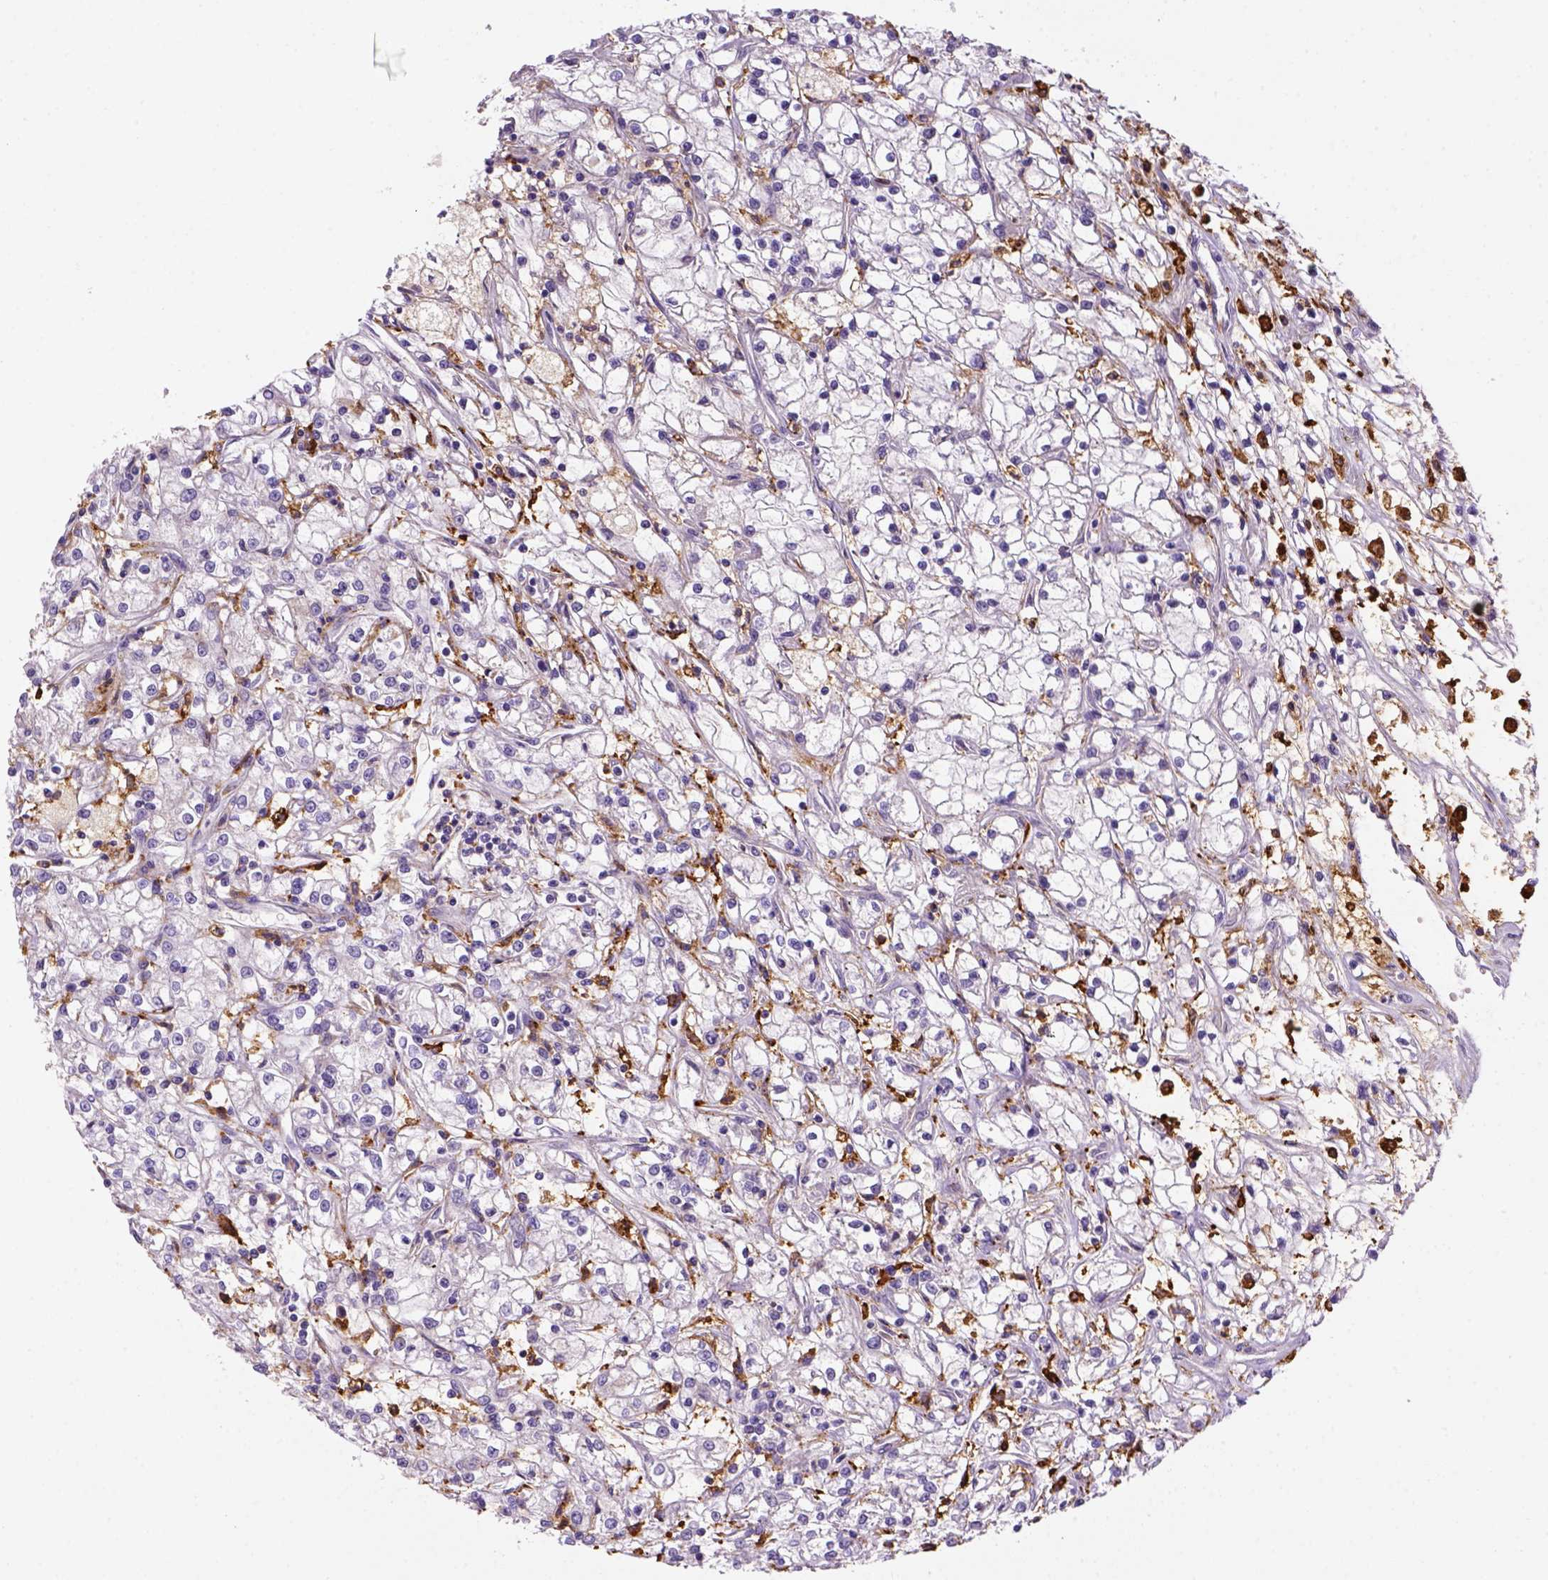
{"staining": {"intensity": "negative", "quantity": "none", "location": "none"}, "tissue": "renal cancer", "cell_type": "Tumor cells", "image_type": "cancer", "snomed": [{"axis": "morphology", "description": "Adenocarcinoma, NOS"}, {"axis": "topography", "description": "Kidney"}], "caption": "There is no significant staining in tumor cells of adenocarcinoma (renal).", "gene": "CD14", "patient": {"sex": "female", "age": 59}}